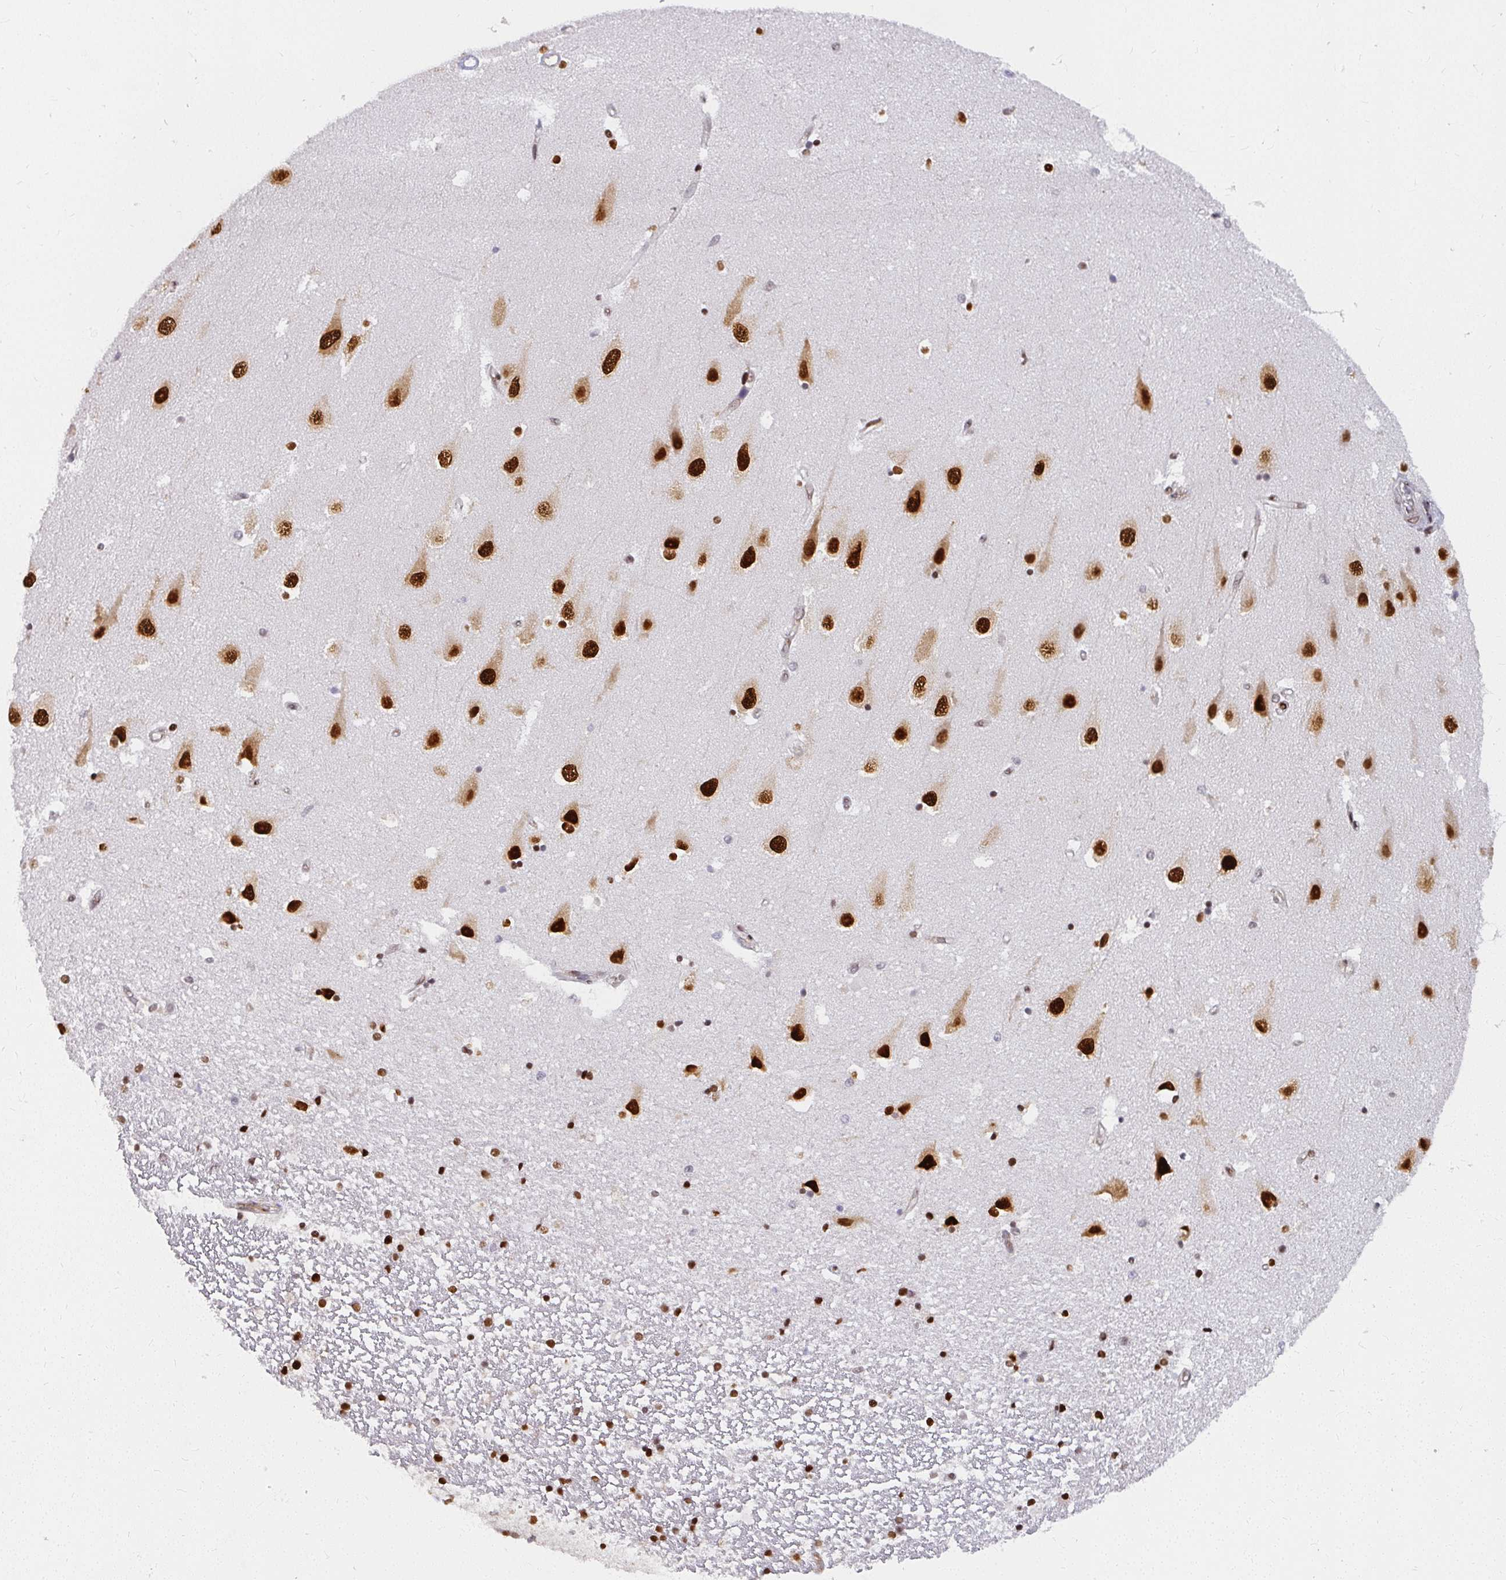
{"staining": {"intensity": "strong", "quantity": "25%-75%", "location": "nuclear"}, "tissue": "hippocampus", "cell_type": "Glial cells", "image_type": "normal", "snomed": [{"axis": "morphology", "description": "Normal tissue, NOS"}, {"axis": "topography", "description": "Hippocampus"}], "caption": "There is high levels of strong nuclear expression in glial cells of unremarkable hippocampus, as demonstrated by immunohistochemical staining (brown color).", "gene": "SYNCRIP", "patient": {"sex": "male", "age": 63}}